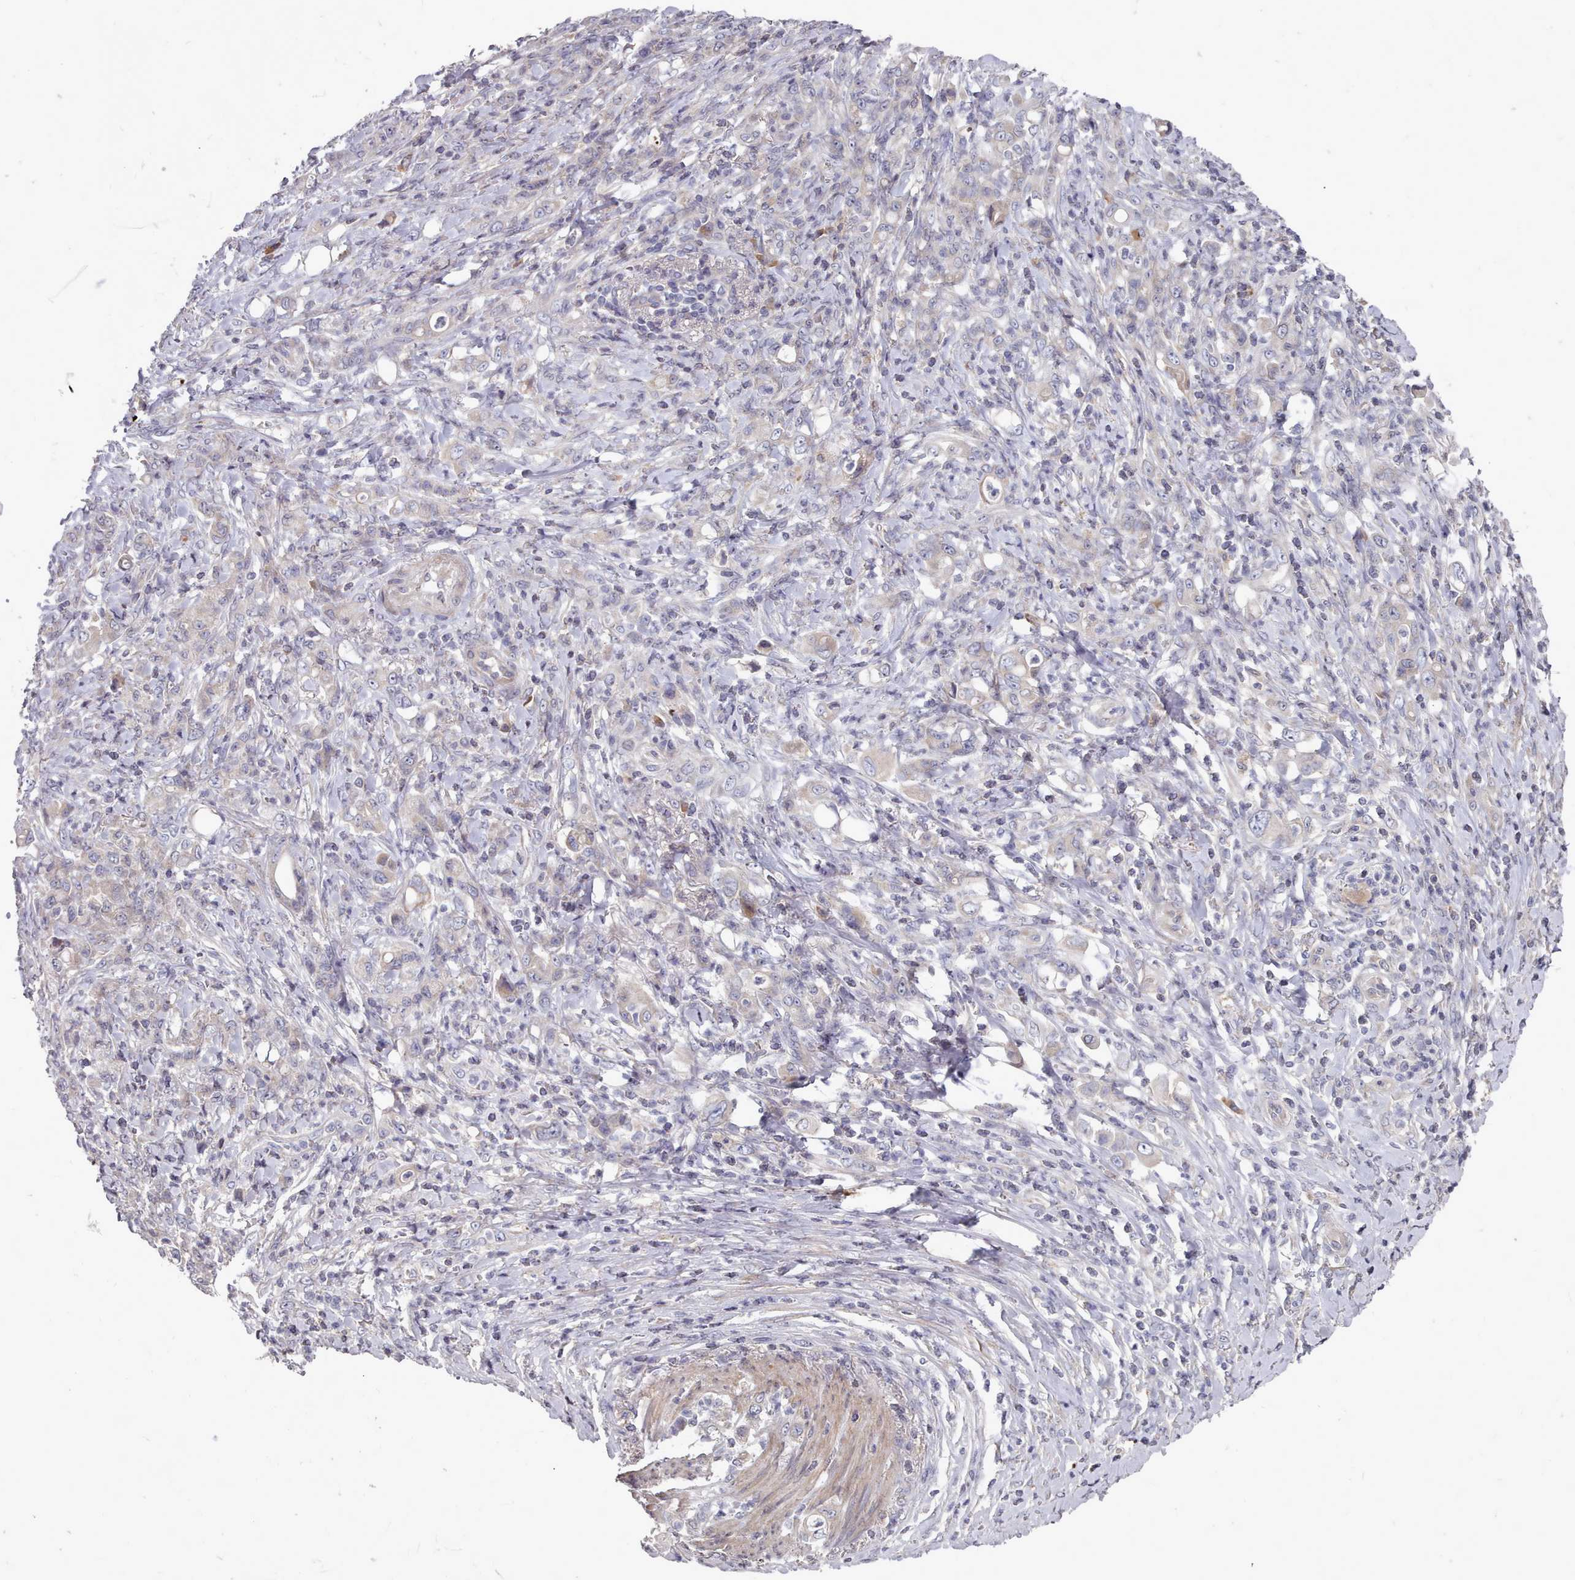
{"staining": {"intensity": "negative", "quantity": "none", "location": "none"}, "tissue": "stomach cancer", "cell_type": "Tumor cells", "image_type": "cancer", "snomed": [{"axis": "morphology", "description": "Normal tissue, NOS"}, {"axis": "morphology", "description": "Adenocarcinoma, NOS"}, {"axis": "topography", "description": "Stomach"}], "caption": "Tumor cells show no significant protein expression in adenocarcinoma (stomach).", "gene": "ACKR3", "patient": {"sex": "female", "age": 79}}